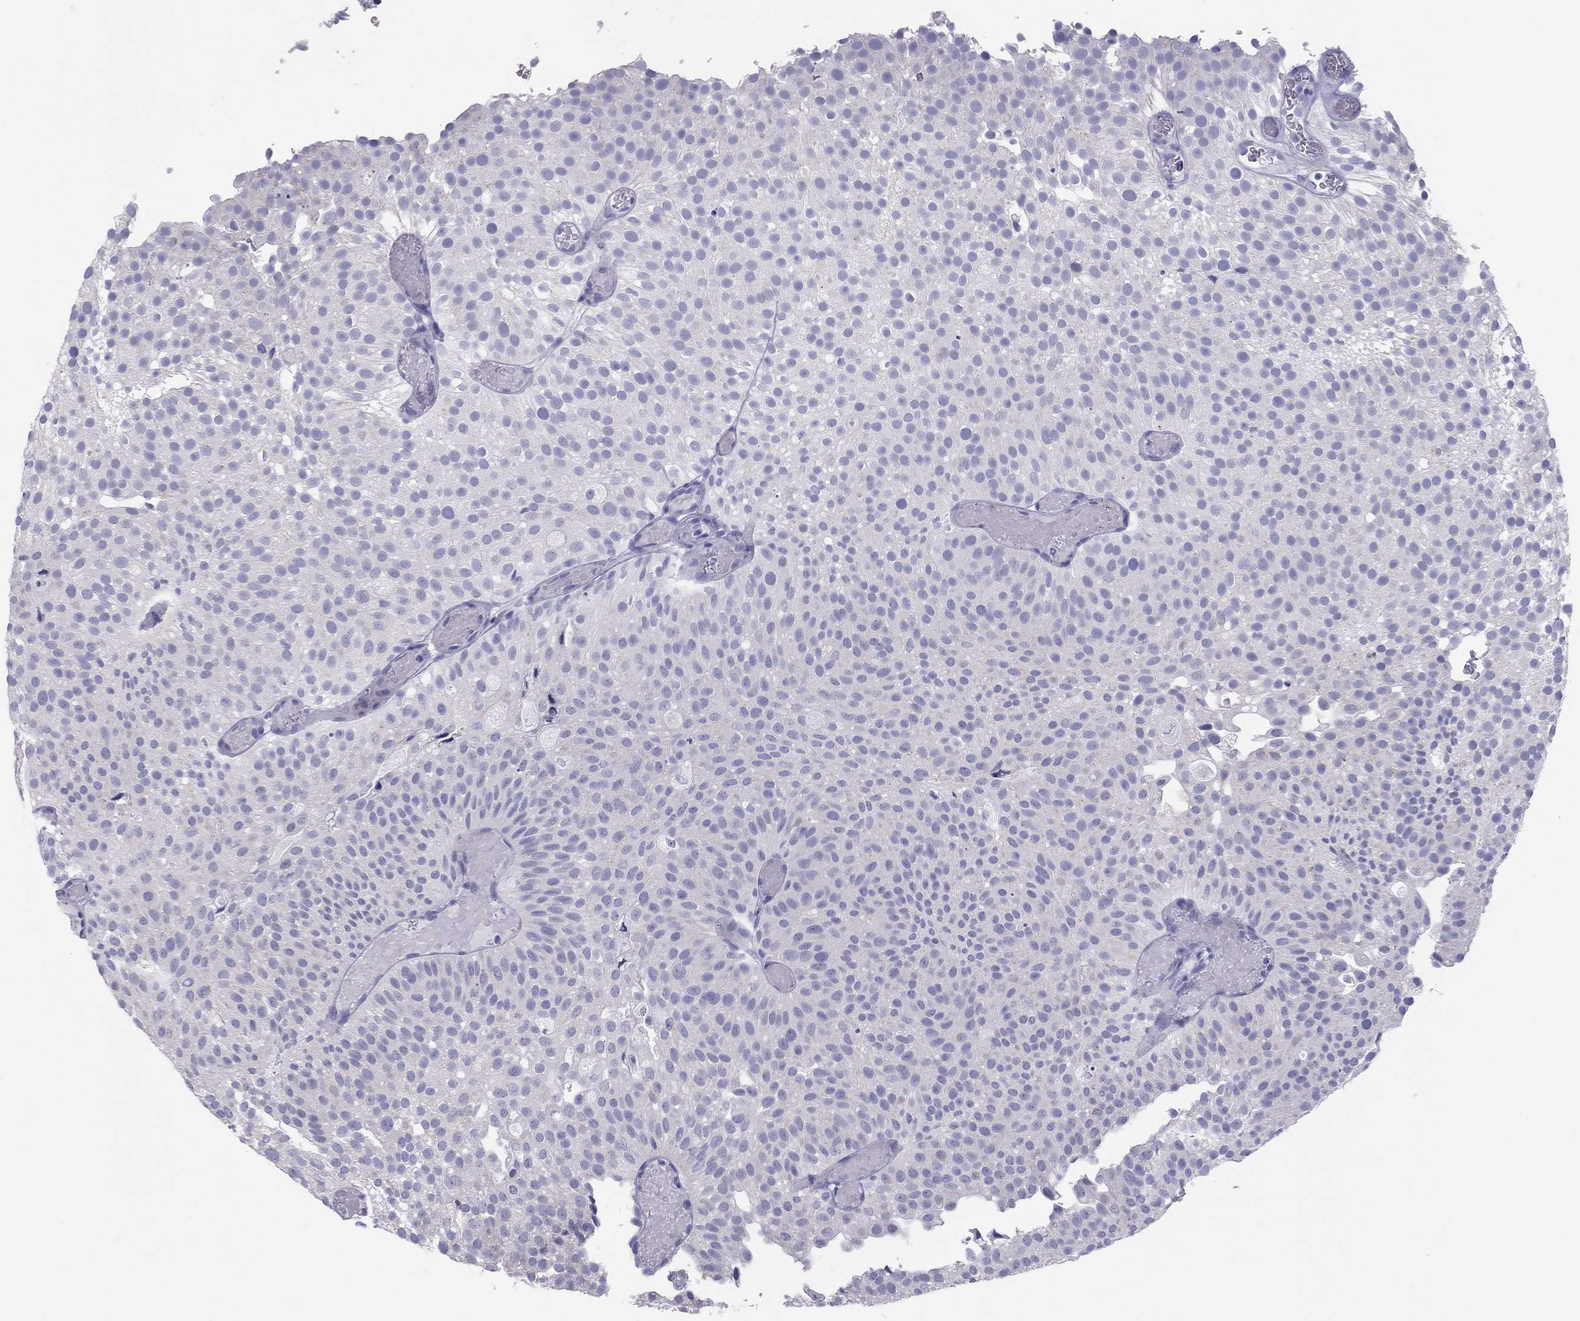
{"staining": {"intensity": "negative", "quantity": "none", "location": "none"}, "tissue": "urothelial cancer", "cell_type": "Tumor cells", "image_type": "cancer", "snomed": [{"axis": "morphology", "description": "Urothelial carcinoma, Low grade"}, {"axis": "topography", "description": "Urinary bladder"}], "caption": "High power microscopy photomicrograph of an IHC image of urothelial cancer, revealing no significant staining in tumor cells. (Stains: DAB (3,3'-diaminobenzidine) immunohistochemistry with hematoxylin counter stain, Microscopy: brightfield microscopy at high magnification).", "gene": "PSMB11", "patient": {"sex": "male", "age": 78}}